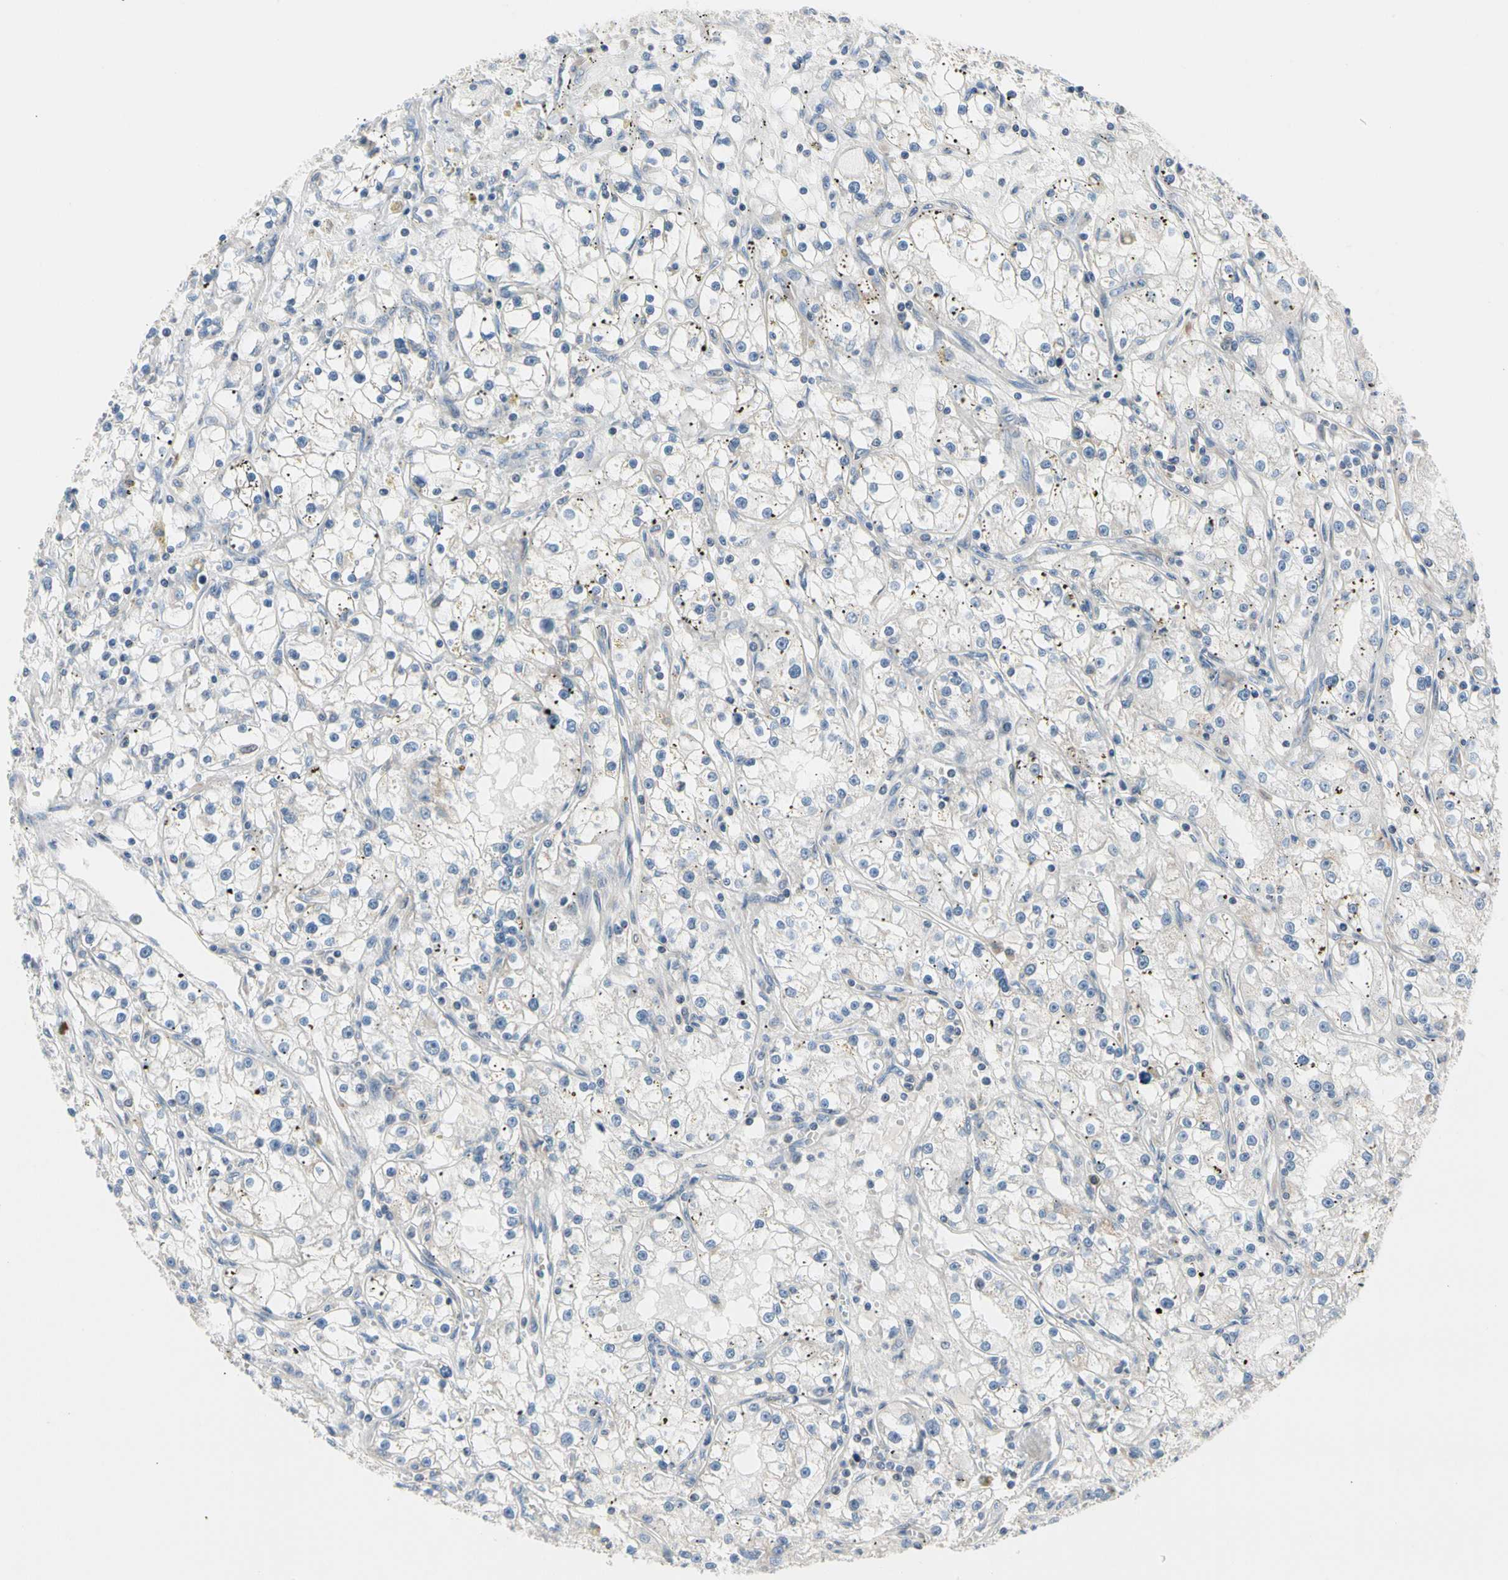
{"staining": {"intensity": "weak", "quantity": "25%-75%", "location": "cytoplasmic/membranous"}, "tissue": "renal cancer", "cell_type": "Tumor cells", "image_type": "cancer", "snomed": [{"axis": "morphology", "description": "Adenocarcinoma, NOS"}, {"axis": "topography", "description": "Kidney"}], "caption": "IHC (DAB) staining of human renal cancer (adenocarcinoma) reveals weak cytoplasmic/membranous protein positivity in approximately 25%-75% of tumor cells.", "gene": "MARK1", "patient": {"sex": "male", "age": 56}}